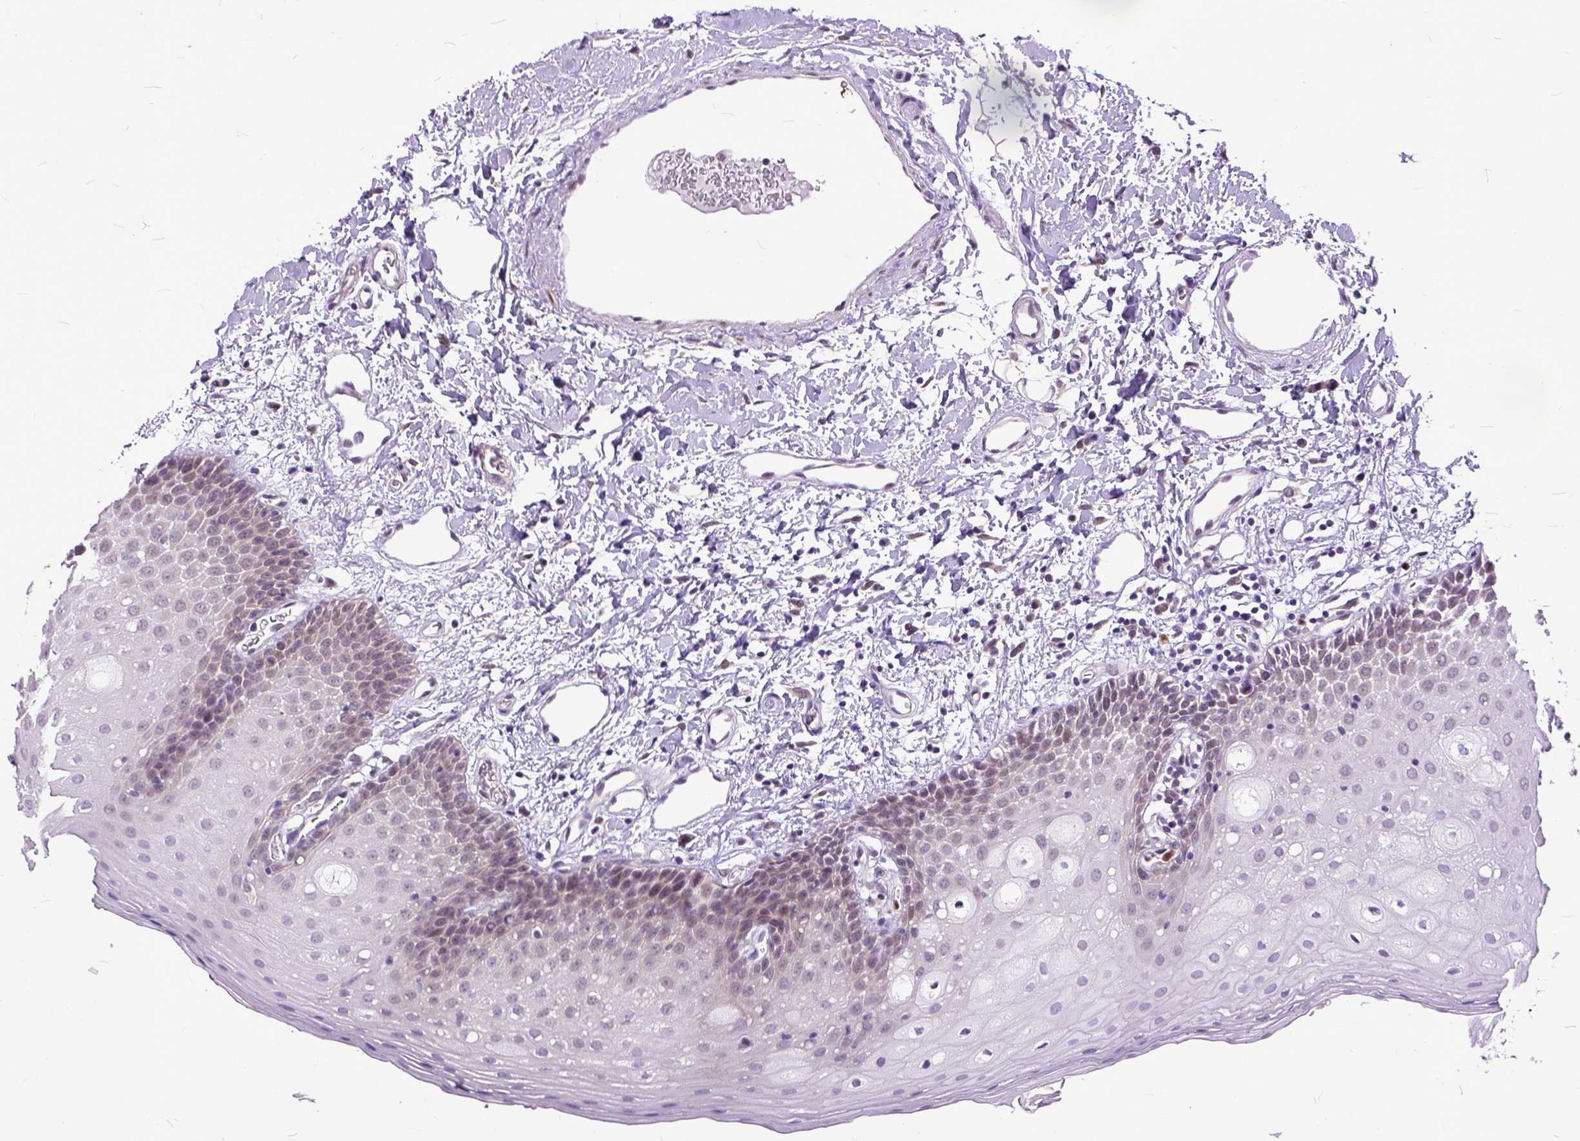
{"staining": {"intensity": "moderate", "quantity": "<25%", "location": "nuclear"}, "tissue": "oral mucosa", "cell_type": "Squamous epithelial cells", "image_type": "normal", "snomed": [{"axis": "morphology", "description": "Normal tissue, NOS"}, {"axis": "topography", "description": "Oral tissue"}], "caption": "A low amount of moderate nuclear staining is present in about <25% of squamous epithelial cells in unremarkable oral mucosa.", "gene": "TCEAL7", "patient": {"sex": "female", "age": 43}}